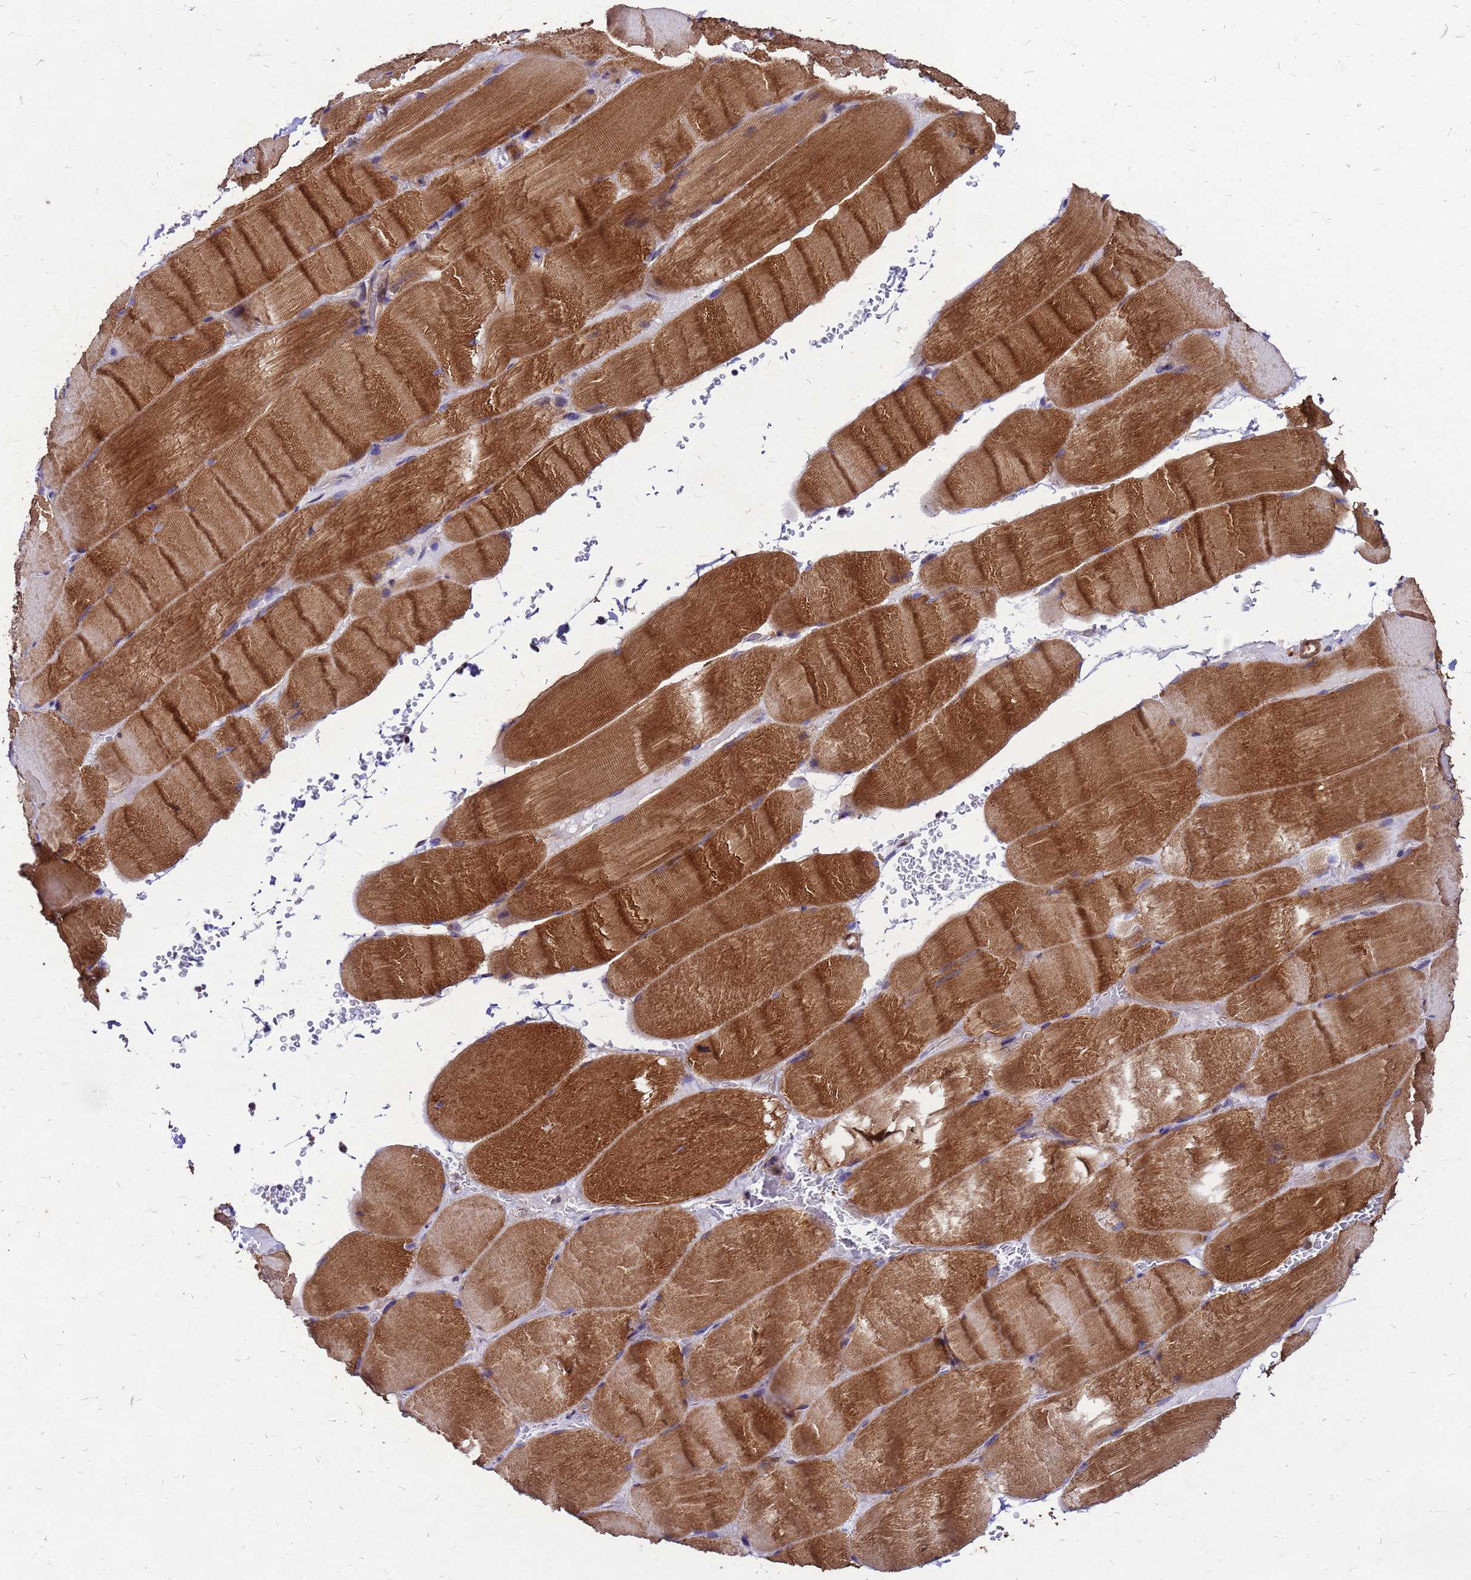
{"staining": {"intensity": "moderate", "quantity": ">75%", "location": "cytoplasmic/membranous"}, "tissue": "skeletal muscle", "cell_type": "Myocytes", "image_type": "normal", "snomed": [{"axis": "morphology", "description": "Normal tissue, NOS"}, {"axis": "topography", "description": "Skeletal muscle"}, {"axis": "topography", "description": "Head-Neck"}], "caption": "High-power microscopy captured an immunohistochemistry (IHC) image of benign skeletal muscle, revealing moderate cytoplasmic/membranous expression in about >75% of myocytes. Immunohistochemistry (ihc) stains the protein of interest in brown and the nuclei are stained blue.", "gene": "DUSP23", "patient": {"sex": "male", "age": 66}}